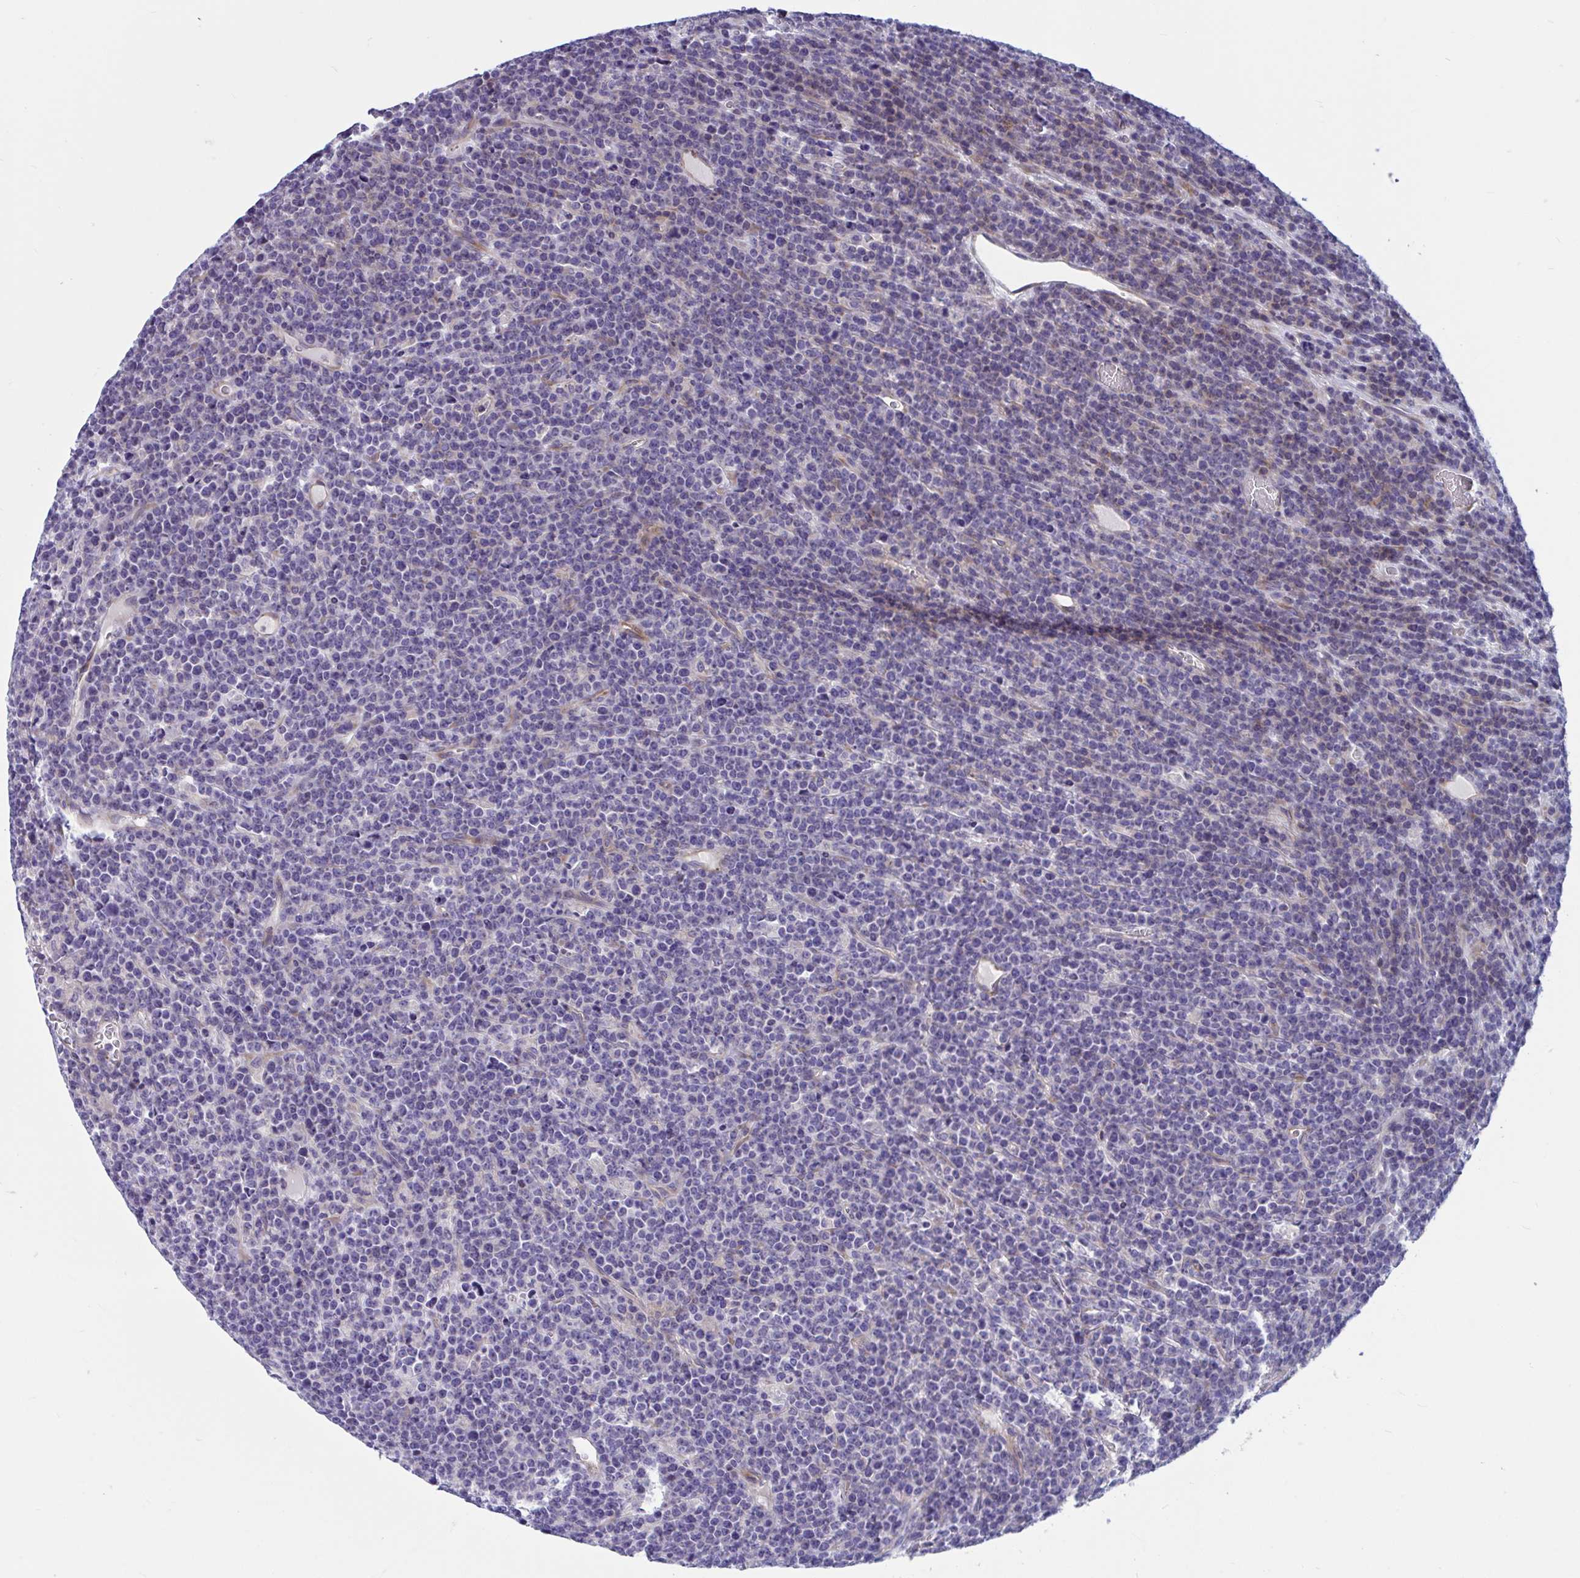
{"staining": {"intensity": "negative", "quantity": "none", "location": "none"}, "tissue": "lymphoma", "cell_type": "Tumor cells", "image_type": "cancer", "snomed": [{"axis": "morphology", "description": "Malignant lymphoma, non-Hodgkin's type, High grade"}, {"axis": "topography", "description": "Ovary"}], "caption": "The image displays no staining of tumor cells in malignant lymphoma, non-Hodgkin's type (high-grade).", "gene": "WBP1", "patient": {"sex": "female", "age": 56}}